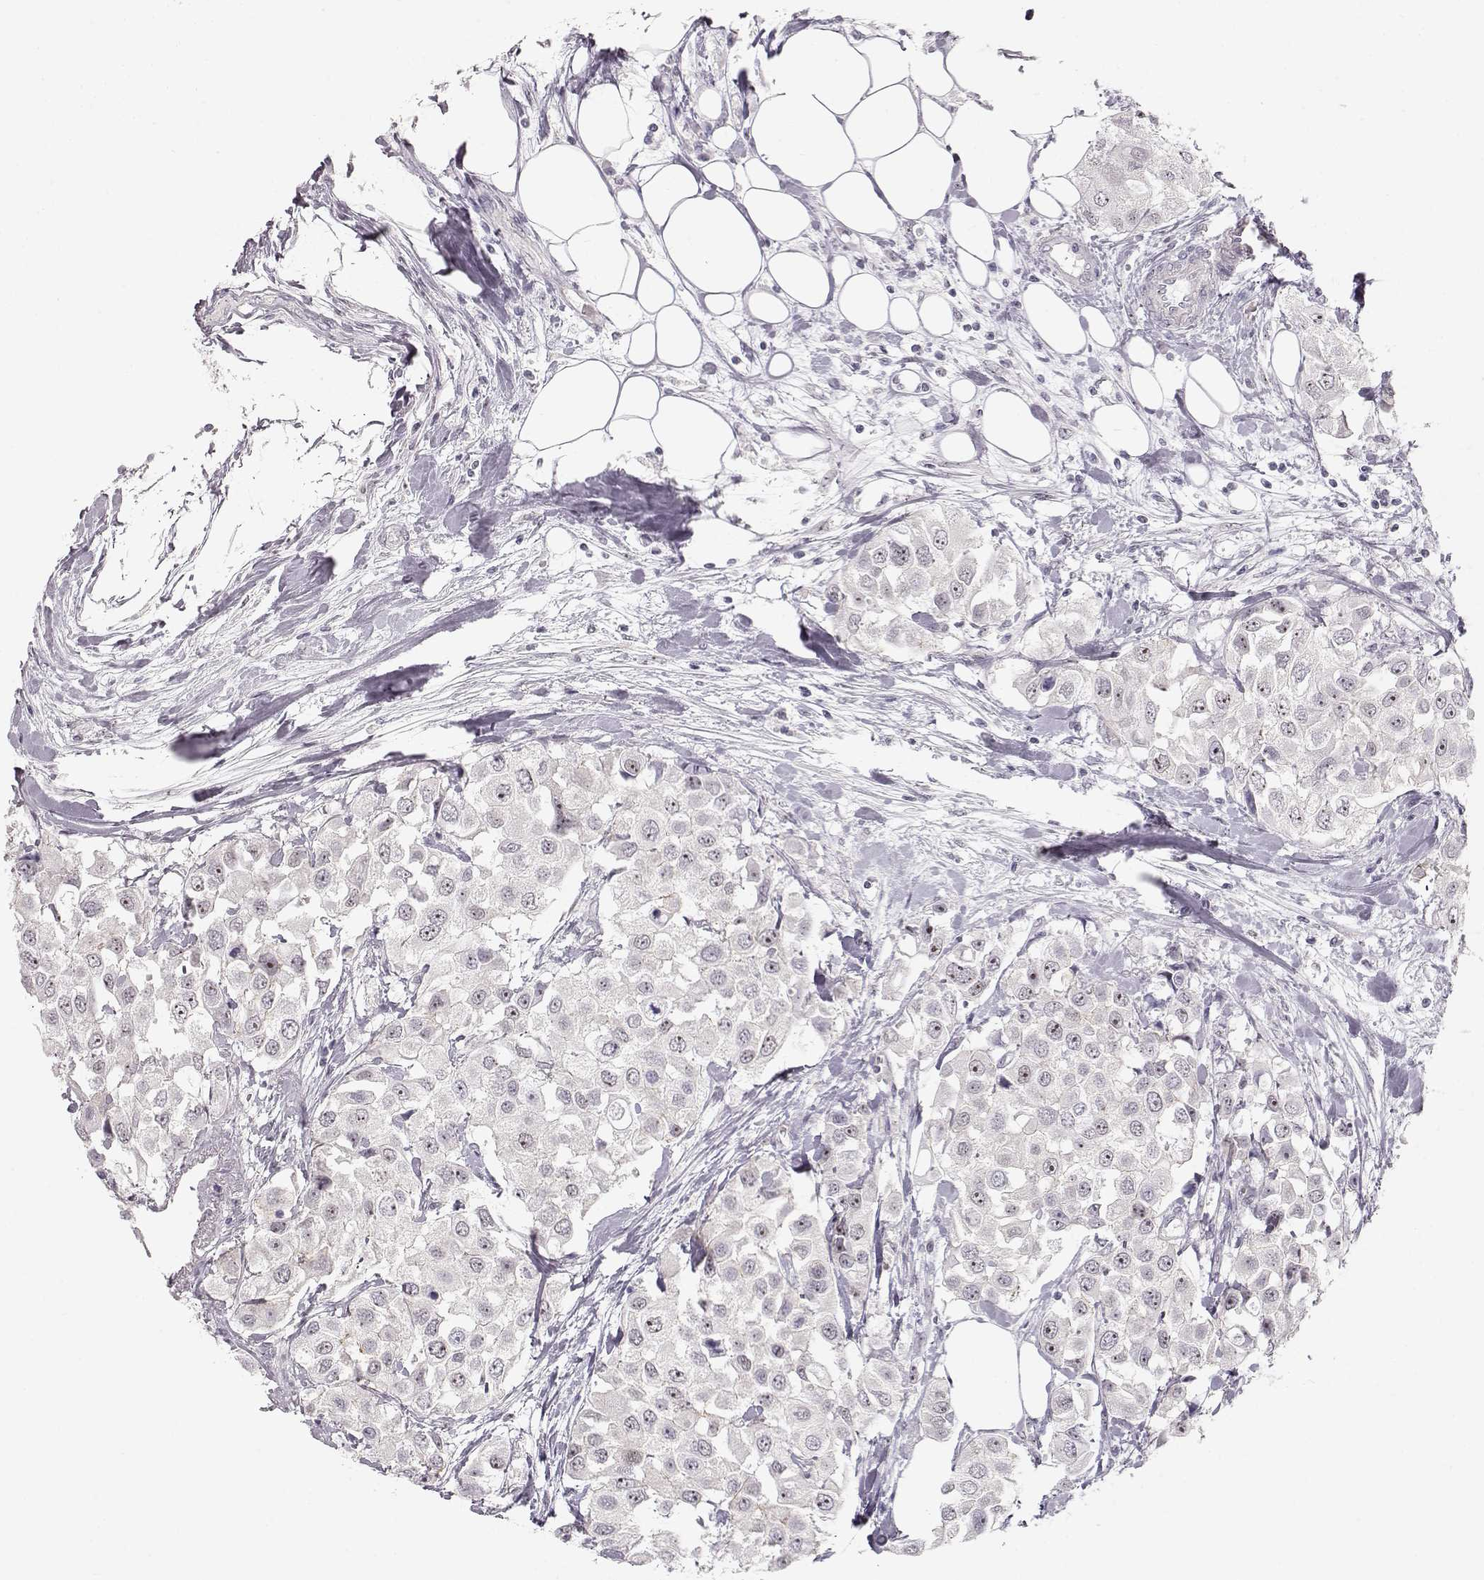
{"staining": {"intensity": "negative", "quantity": "none", "location": "none"}, "tissue": "urothelial cancer", "cell_type": "Tumor cells", "image_type": "cancer", "snomed": [{"axis": "morphology", "description": "Urothelial carcinoma, High grade"}, {"axis": "topography", "description": "Urinary bladder"}], "caption": "Urothelial cancer was stained to show a protein in brown. There is no significant staining in tumor cells.", "gene": "FAM205A", "patient": {"sex": "female", "age": 64}}